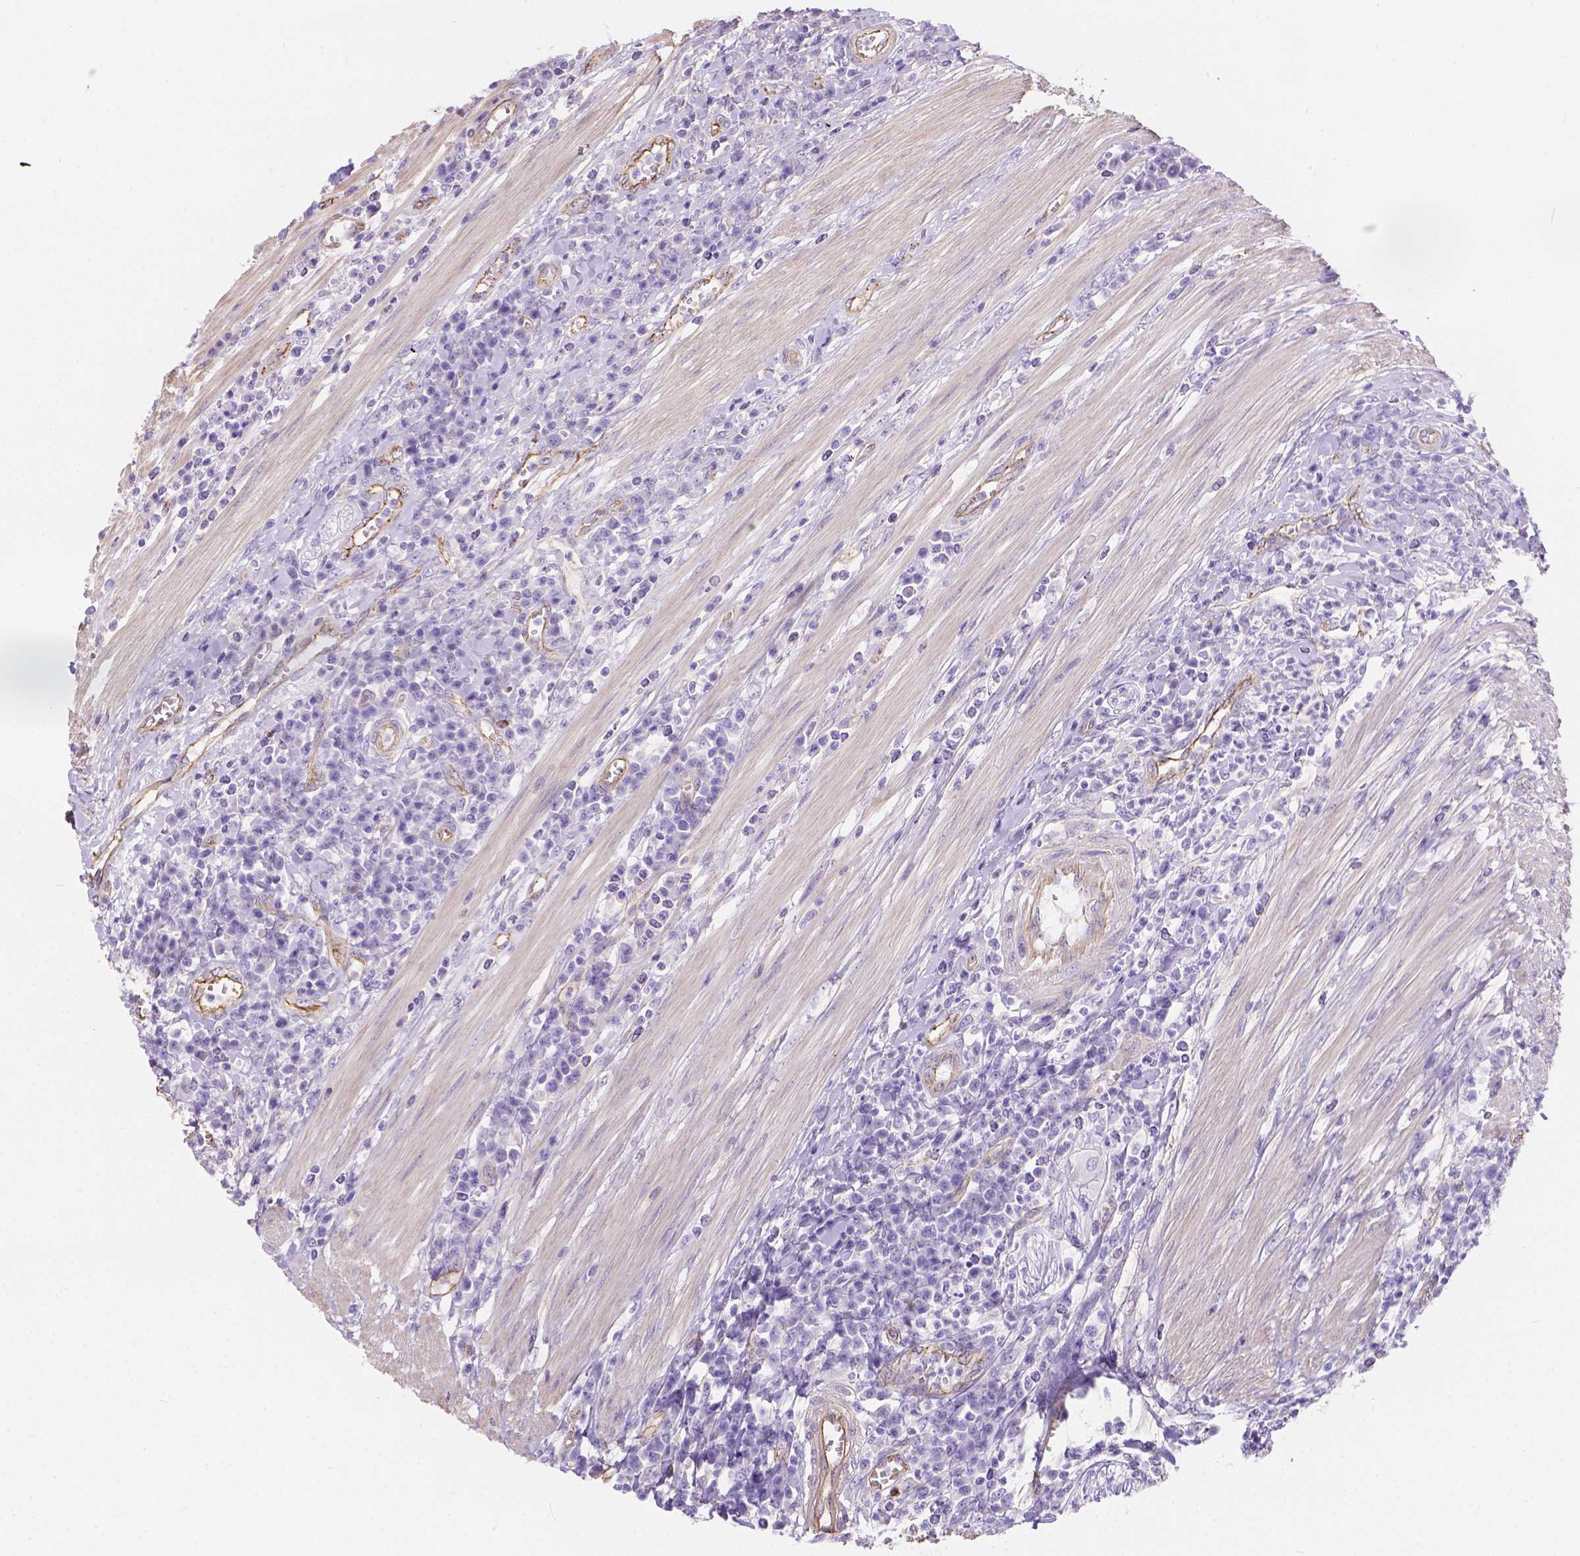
{"staining": {"intensity": "negative", "quantity": "none", "location": "none"}, "tissue": "colorectal cancer", "cell_type": "Tumor cells", "image_type": "cancer", "snomed": [{"axis": "morphology", "description": "Adenocarcinoma, NOS"}, {"axis": "topography", "description": "Colon"}], "caption": "IHC image of human colorectal adenocarcinoma stained for a protein (brown), which reveals no staining in tumor cells.", "gene": "PHF7", "patient": {"sex": "male", "age": 65}}